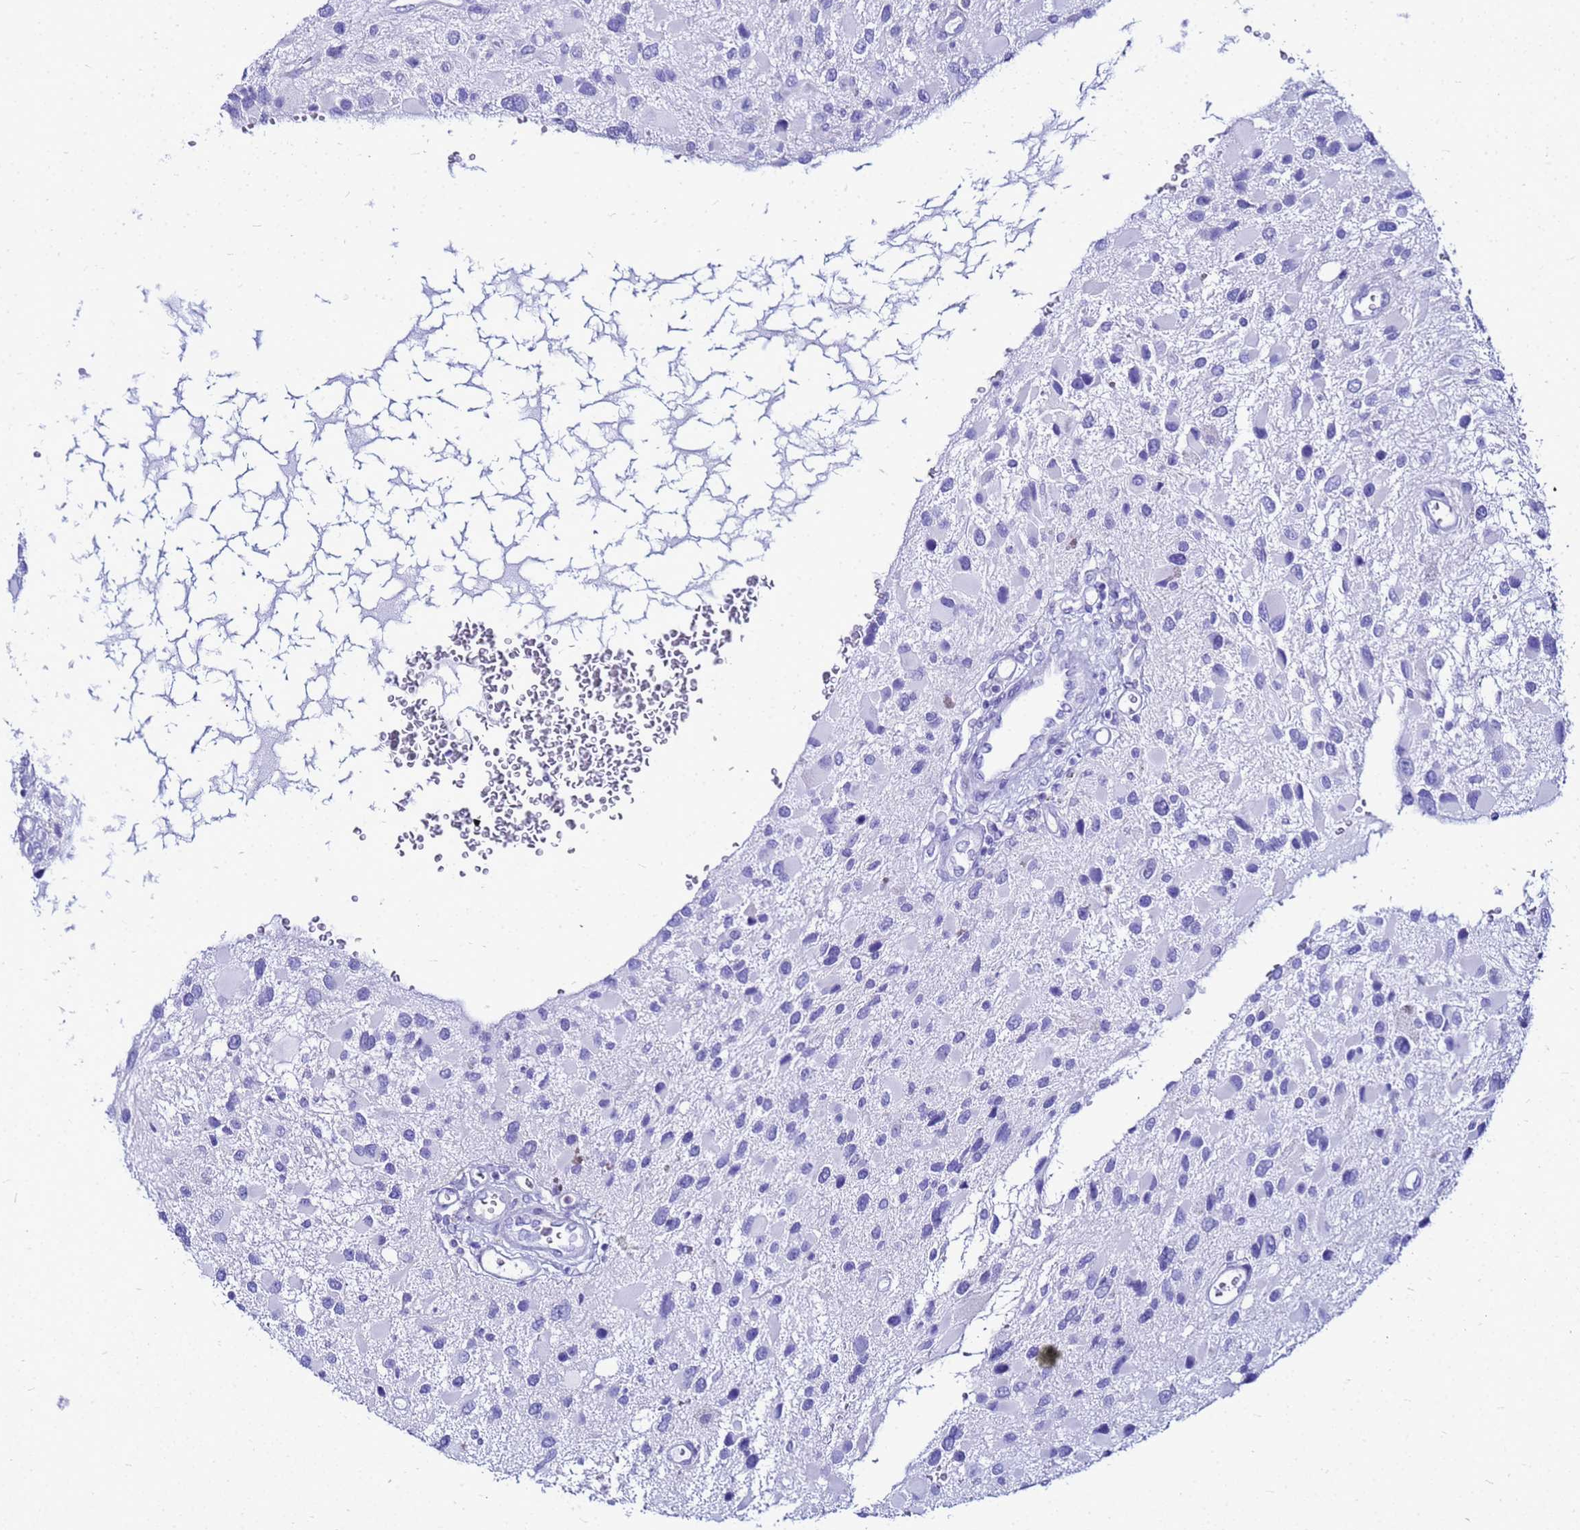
{"staining": {"intensity": "negative", "quantity": "none", "location": "none"}, "tissue": "glioma", "cell_type": "Tumor cells", "image_type": "cancer", "snomed": [{"axis": "morphology", "description": "Glioma, malignant, High grade"}, {"axis": "topography", "description": "Brain"}], "caption": "Immunohistochemical staining of human glioma demonstrates no significant staining in tumor cells.", "gene": "CSTA", "patient": {"sex": "male", "age": 53}}